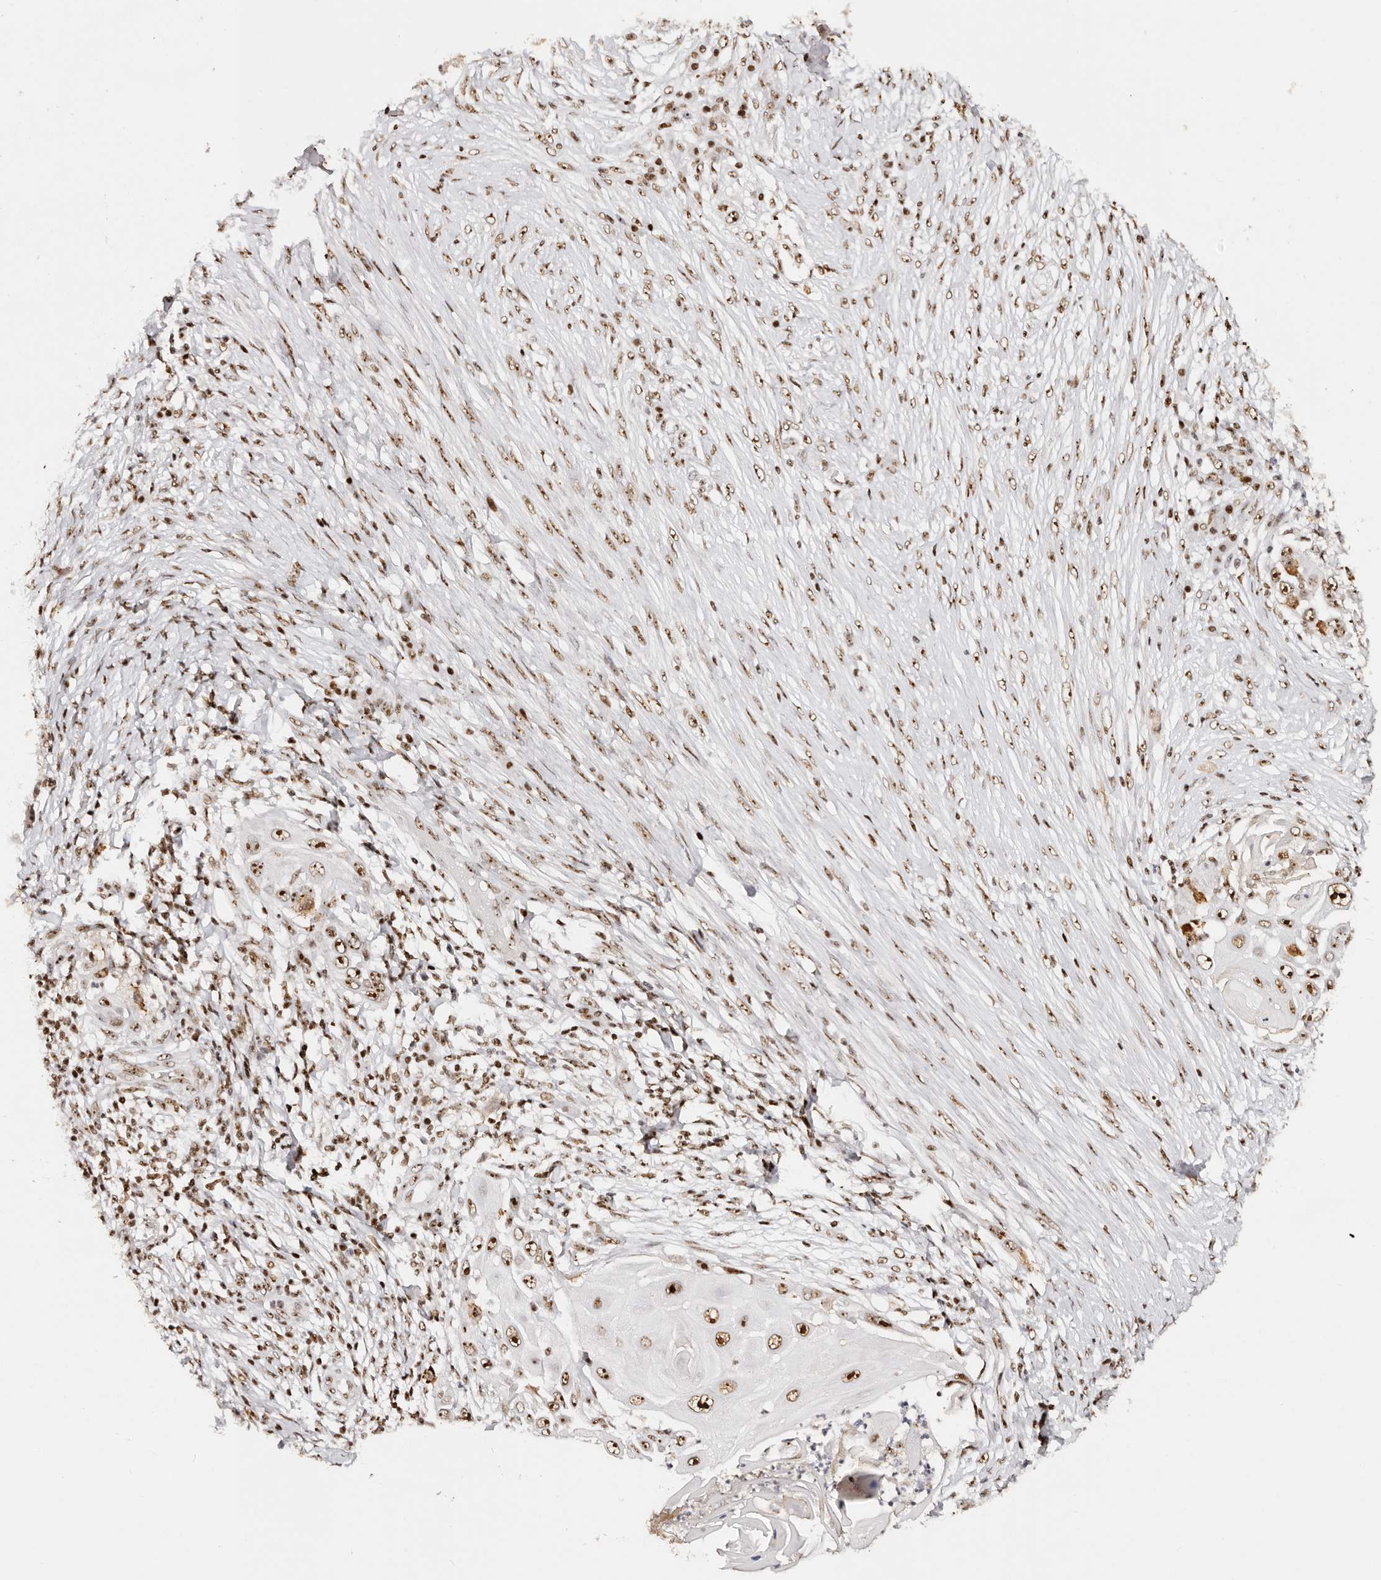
{"staining": {"intensity": "strong", "quantity": ">75%", "location": "nuclear"}, "tissue": "skin cancer", "cell_type": "Tumor cells", "image_type": "cancer", "snomed": [{"axis": "morphology", "description": "Squamous cell carcinoma, NOS"}, {"axis": "topography", "description": "Skin"}], "caption": "Immunohistochemistry photomicrograph of skin squamous cell carcinoma stained for a protein (brown), which shows high levels of strong nuclear positivity in approximately >75% of tumor cells.", "gene": "IQGAP3", "patient": {"sex": "female", "age": 44}}